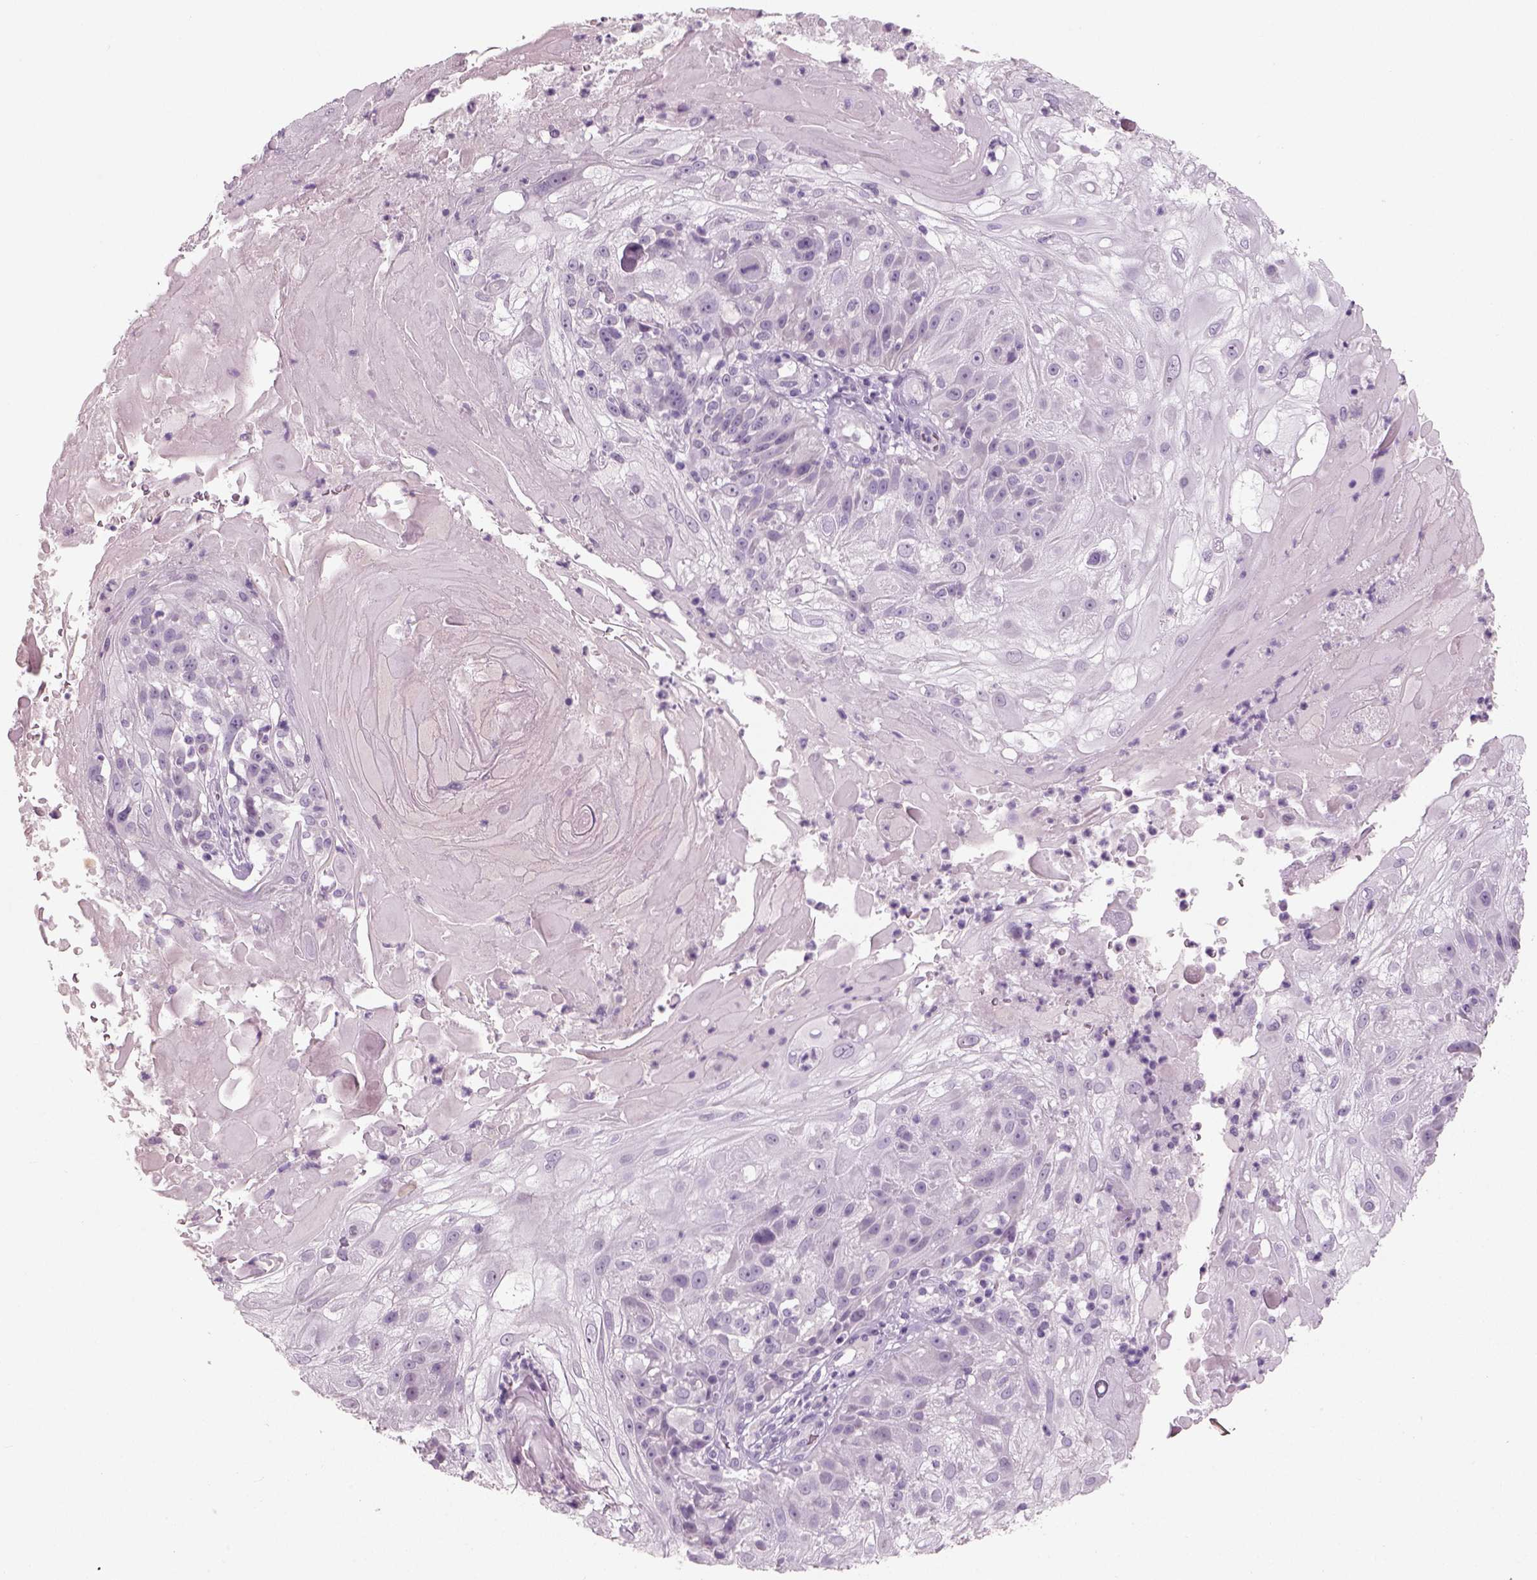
{"staining": {"intensity": "negative", "quantity": "none", "location": "none"}, "tissue": "skin cancer", "cell_type": "Tumor cells", "image_type": "cancer", "snomed": [{"axis": "morphology", "description": "Normal tissue, NOS"}, {"axis": "morphology", "description": "Squamous cell carcinoma, NOS"}, {"axis": "topography", "description": "Skin"}], "caption": "The immunohistochemistry (IHC) image has no significant staining in tumor cells of squamous cell carcinoma (skin) tissue.", "gene": "SLC6A2", "patient": {"sex": "female", "age": 83}}